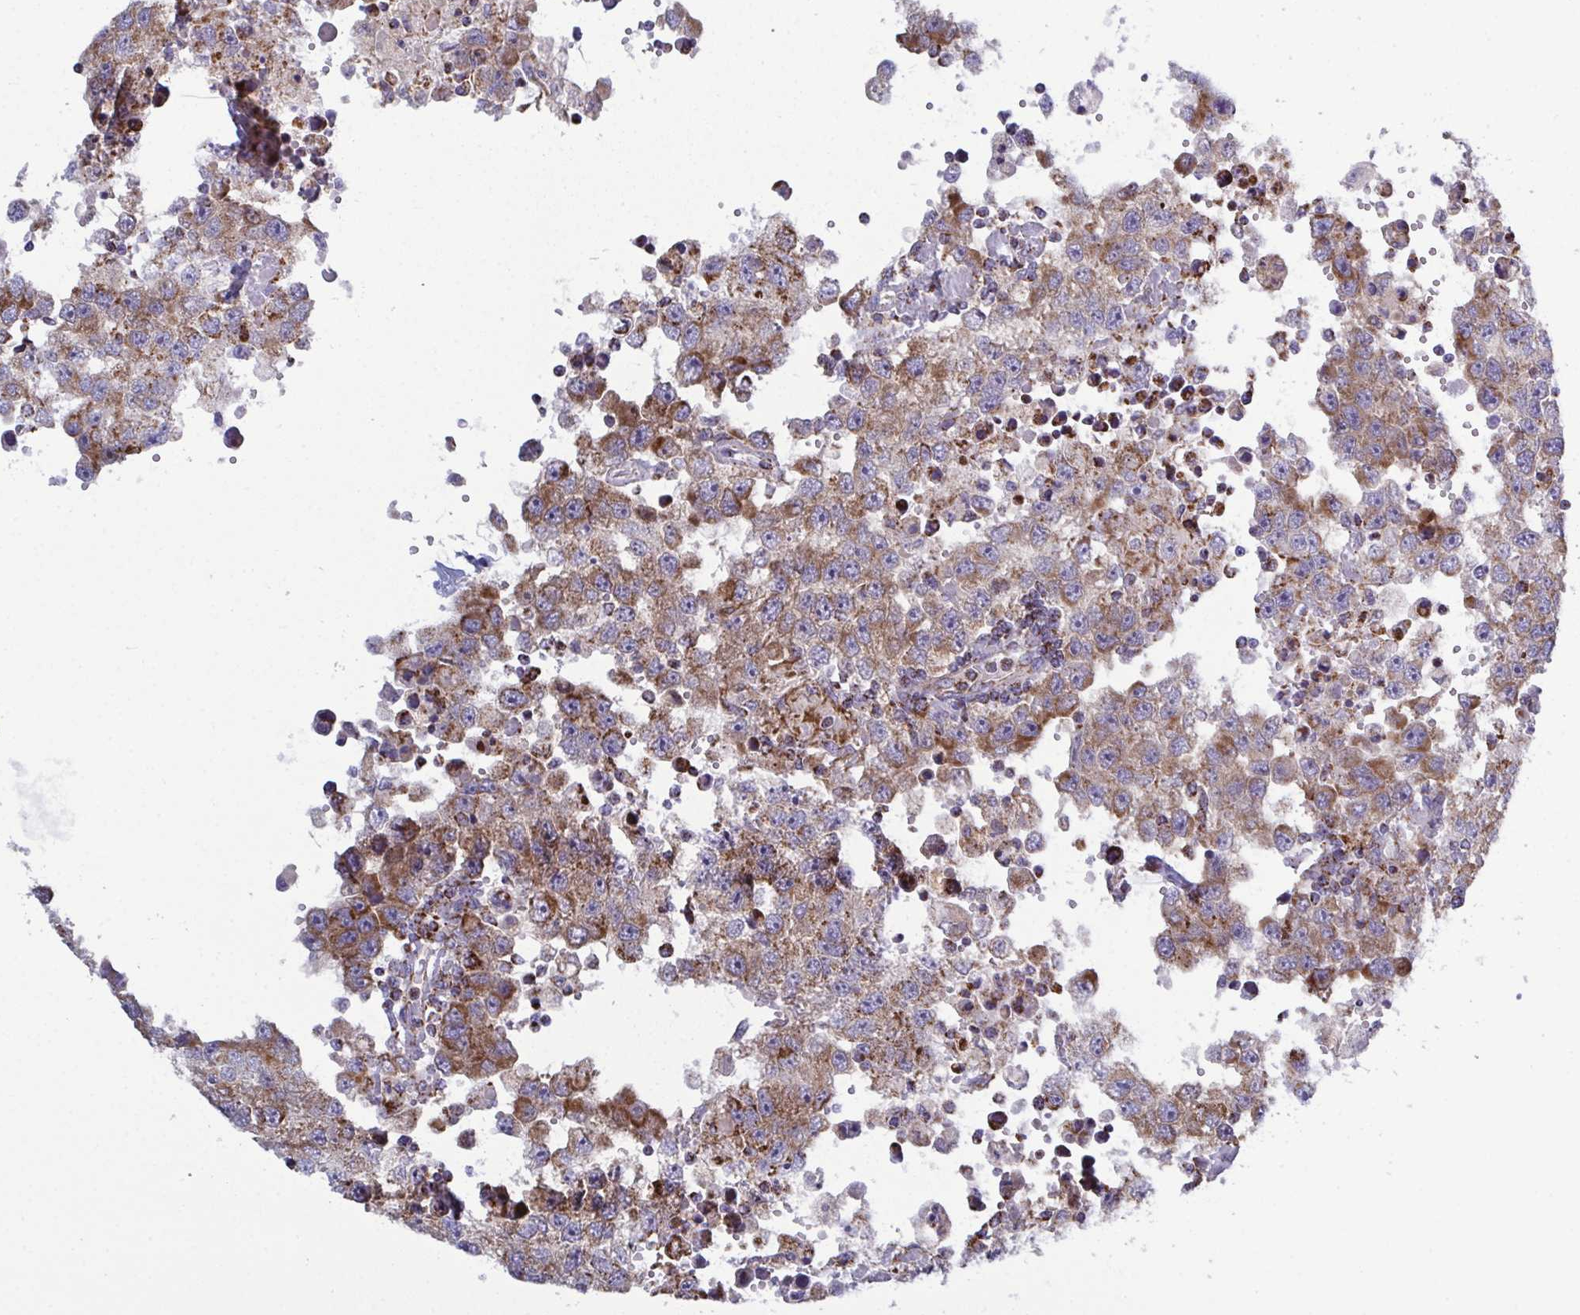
{"staining": {"intensity": "moderate", "quantity": ">75%", "location": "cytoplasmic/membranous"}, "tissue": "testis cancer", "cell_type": "Tumor cells", "image_type": "cancer", "snomed": [{"axis": "morphology", "description": "Carcinoma, Embryonal, NOS"}, {"axis": "topography", "description": "Testis"}], "caption": "Brown immunohistochemical staining in human testis cancer demonstrates moderate cytoplasmic/membranous positivity in about >75% of tumor cells.", "gene": "CSDE1", "patient": {"sex": "male", "age": 83}}